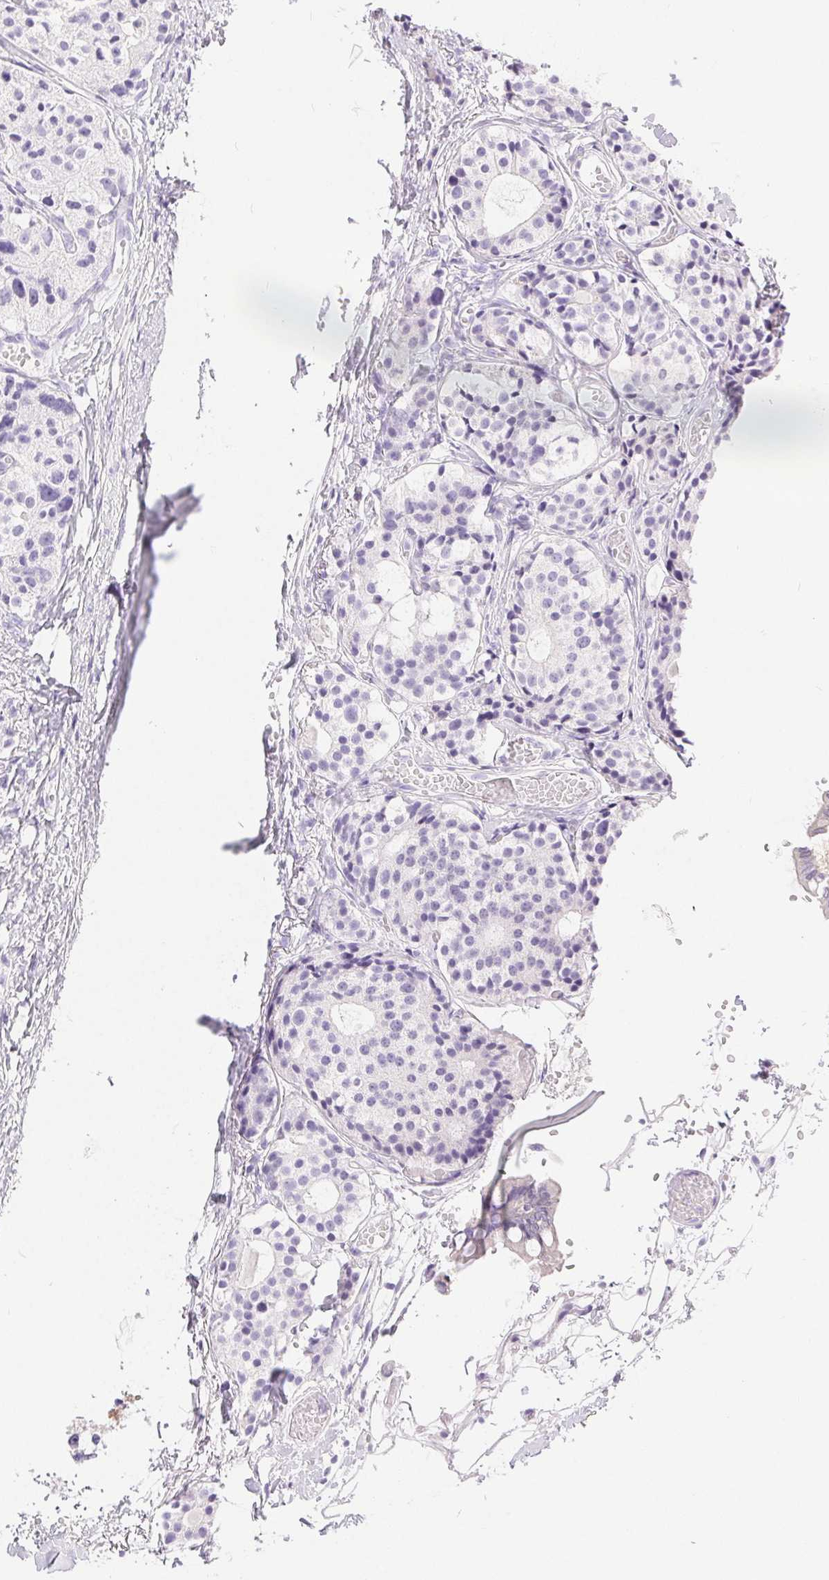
{"staining": {"intensity": "negative", "quantity": "none", "location": "none"}, "tissue": "carcinoid", "cell_type": "Tumor cells", "image_type": "cancer", "snomed": [{"axis": "morphology", "description": "Carcinoid, malignant, NOS"}, {"axis": "topography", "description": "Small intestine"}], "caption": "Immunohistochemical staining of carcinoid reveals no significant staining in tumor cells. (DAB (3,3'-diaminobenzidine) immunohistochemistry (IHC), high magnification).", "gene": "XDH", "patient": {"sex": "female", "age": 65}}